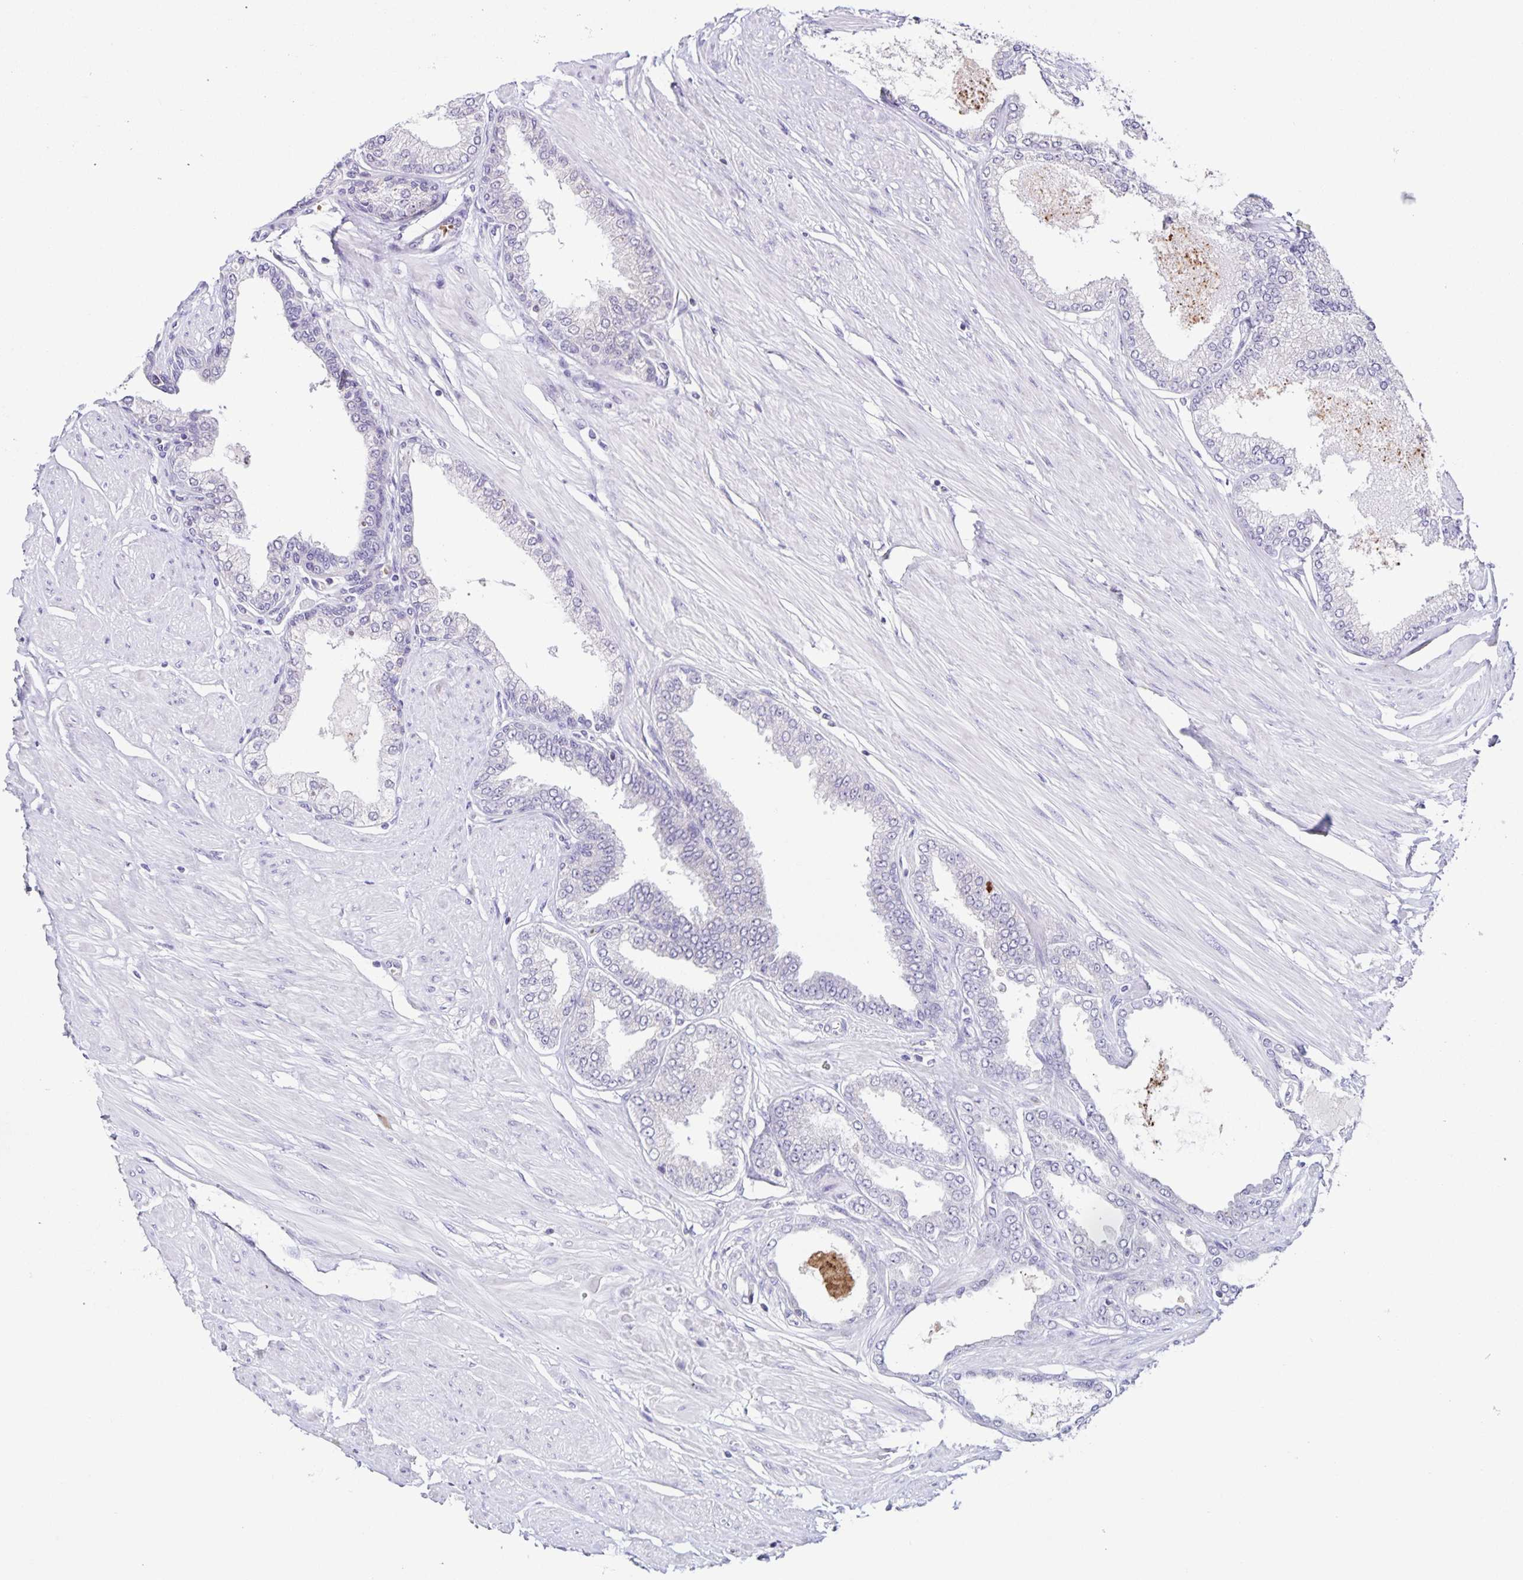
{"staining": {"intensity": "negative", "quantity": "none", "location": "none"}, "tissue": "prostate cancer", "cell_type": "Tumor cells", "image_type": "cancer", "snomed": [{"axis": "morphology", "description": "Adenocarcinoma, Low grade"}, {"axis": "topography", "description": "Prostate"}], "caption": "Micrograph shows no protein staining in tumor cells of prostate adenocarcinoma (low-grade) tissue. (DAB (3,3'-diaminobenzidine) IHC with hematoxylin counter stain).", "gene": "STPG4", "patient": {"sex": "male", "age": 55}}